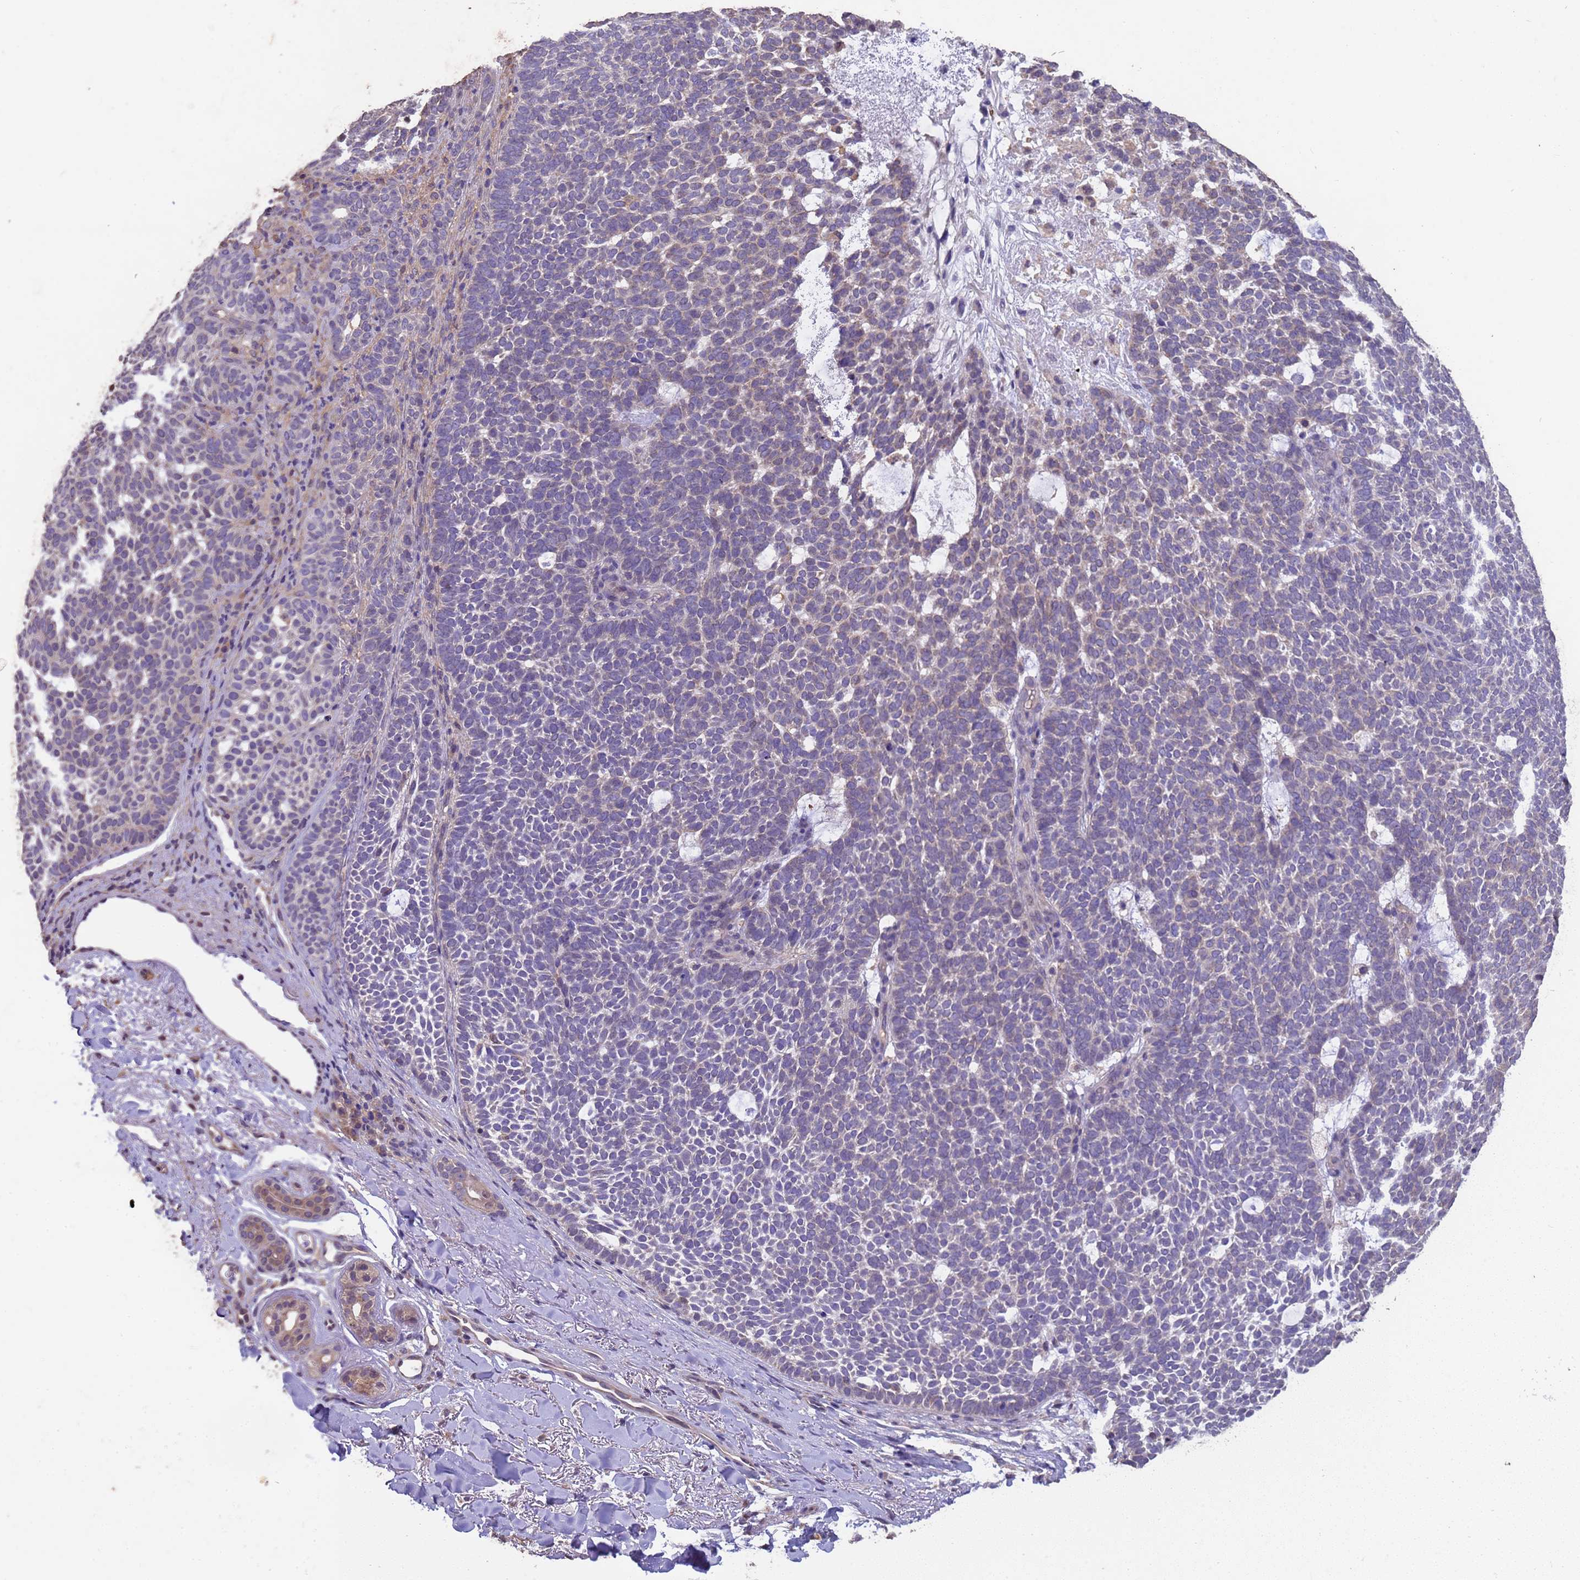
{"staining": {"intensity": "negative", "quantity": "none", "location": "none"}, "tissue": "skin cancer", "cell_type": "Tumor cells", "image_type": "cancer", "snomed": [{"axis": "morphology", "description": "Basal cell carcinoma"}, {"axis": "topography", "description": "Skin"}], "caption": "Skin cancer was stained to show a protein in brown. There is no significant staining in tumor cells. (Stains: DAB (3,3'-diaminobenzidine) IHC with hematoxylin counter stain, Microscopy: brightfield microscopy at high magnification).", "gene": "NPHP1", "patient": {"sex": "female", "age": 77}}